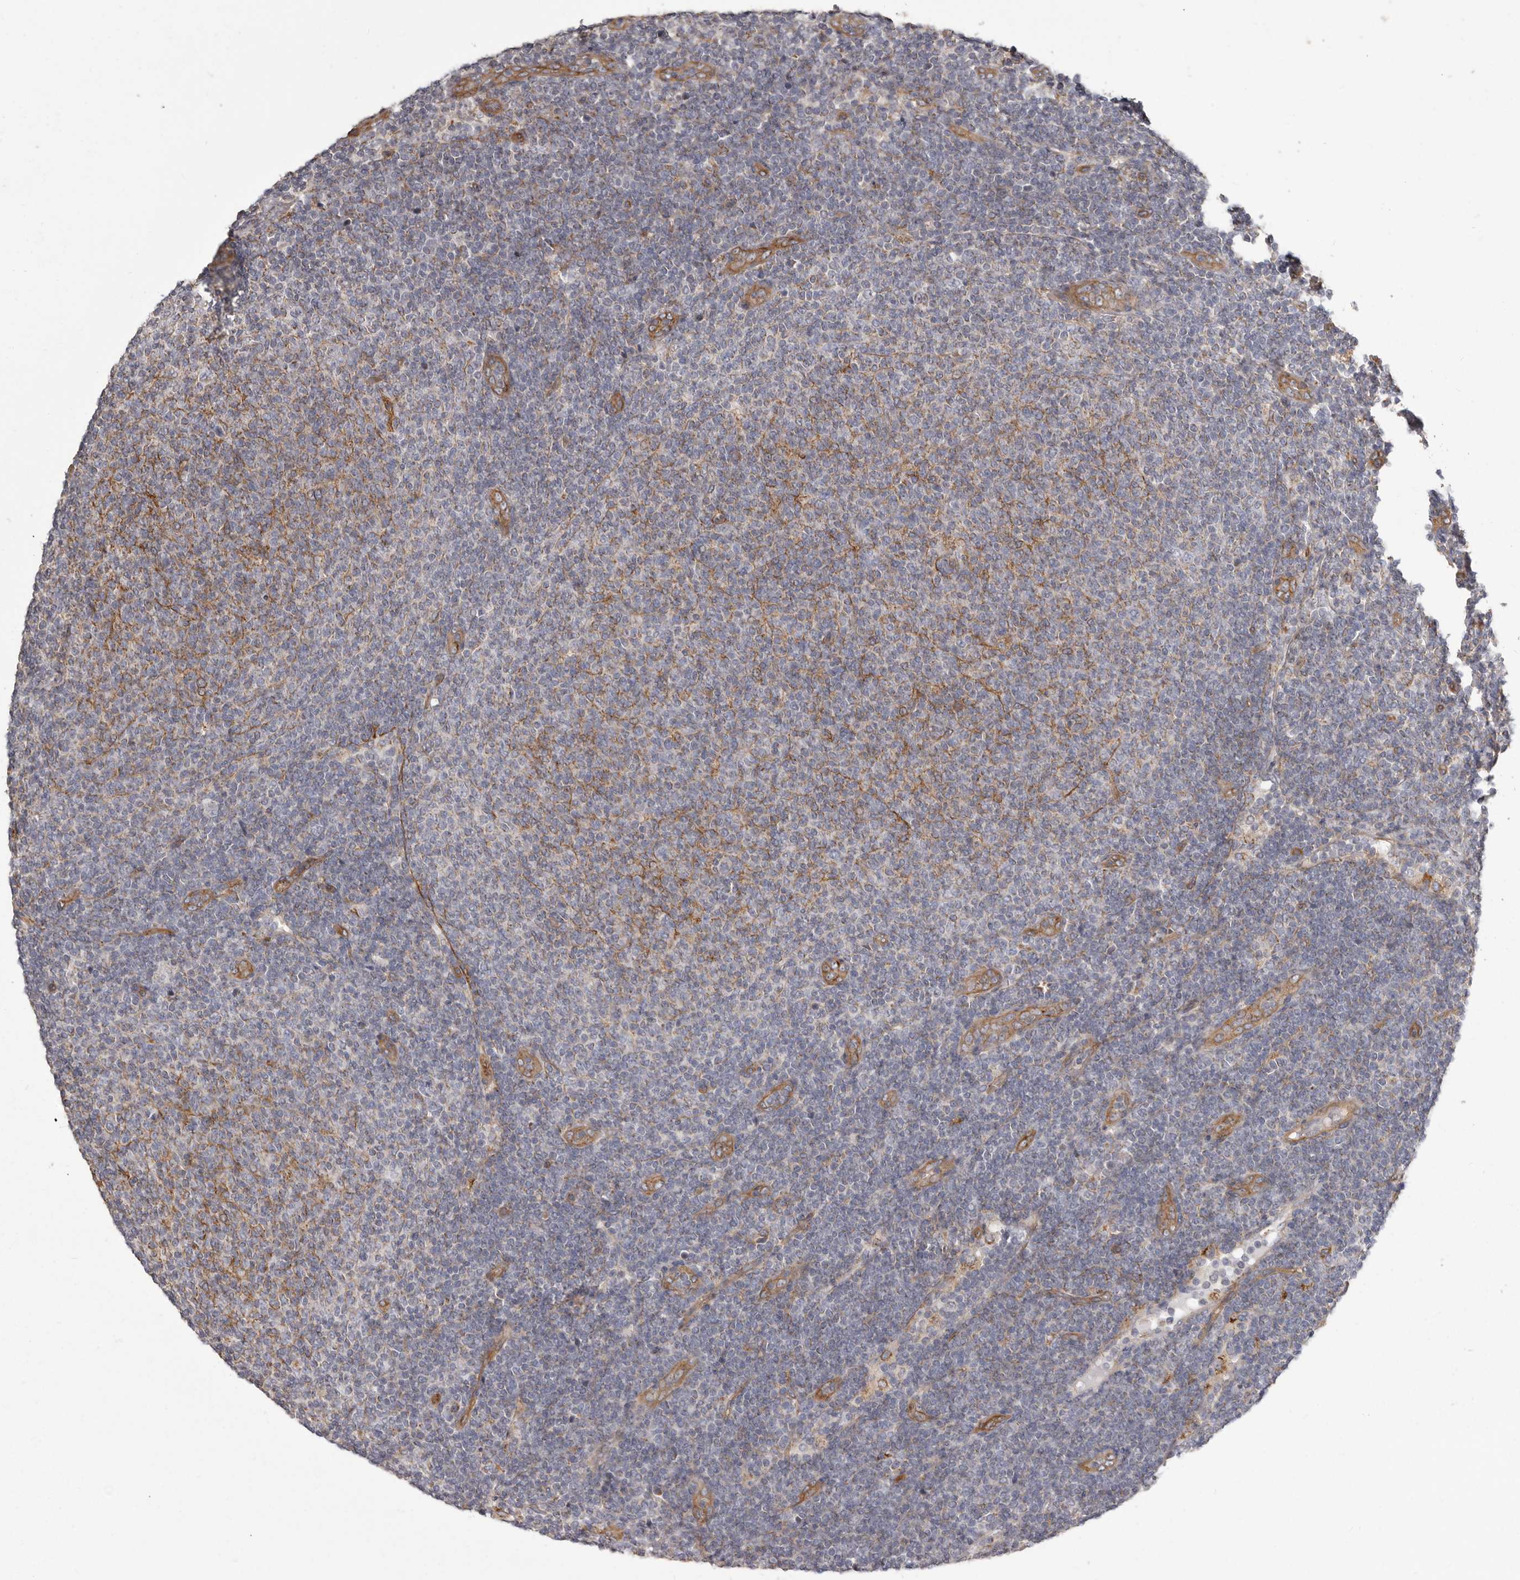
{"staining": {"intensity": "moderate", "quantity": "<25%", "location": "cytoplasmic/membranous"}, "tissue": "lymphoma", "cell_type": "Tumor cells", "image_type": "cancer", "snomed": [{"axis": "morphology", "description": "Malignant lymphoma, non-Hodgkin's type, Low grade"}, {"axis": "topography", "description": "Lymph node"}], "caption": "There is low levels of moderate cytoplasmic/membranous expression in tumor cells of lymphoma, as demonstrated by immunohistochemical staining (brown color).", "gene": "ENAH", "patient": {"sex": "male", "age": 66}}